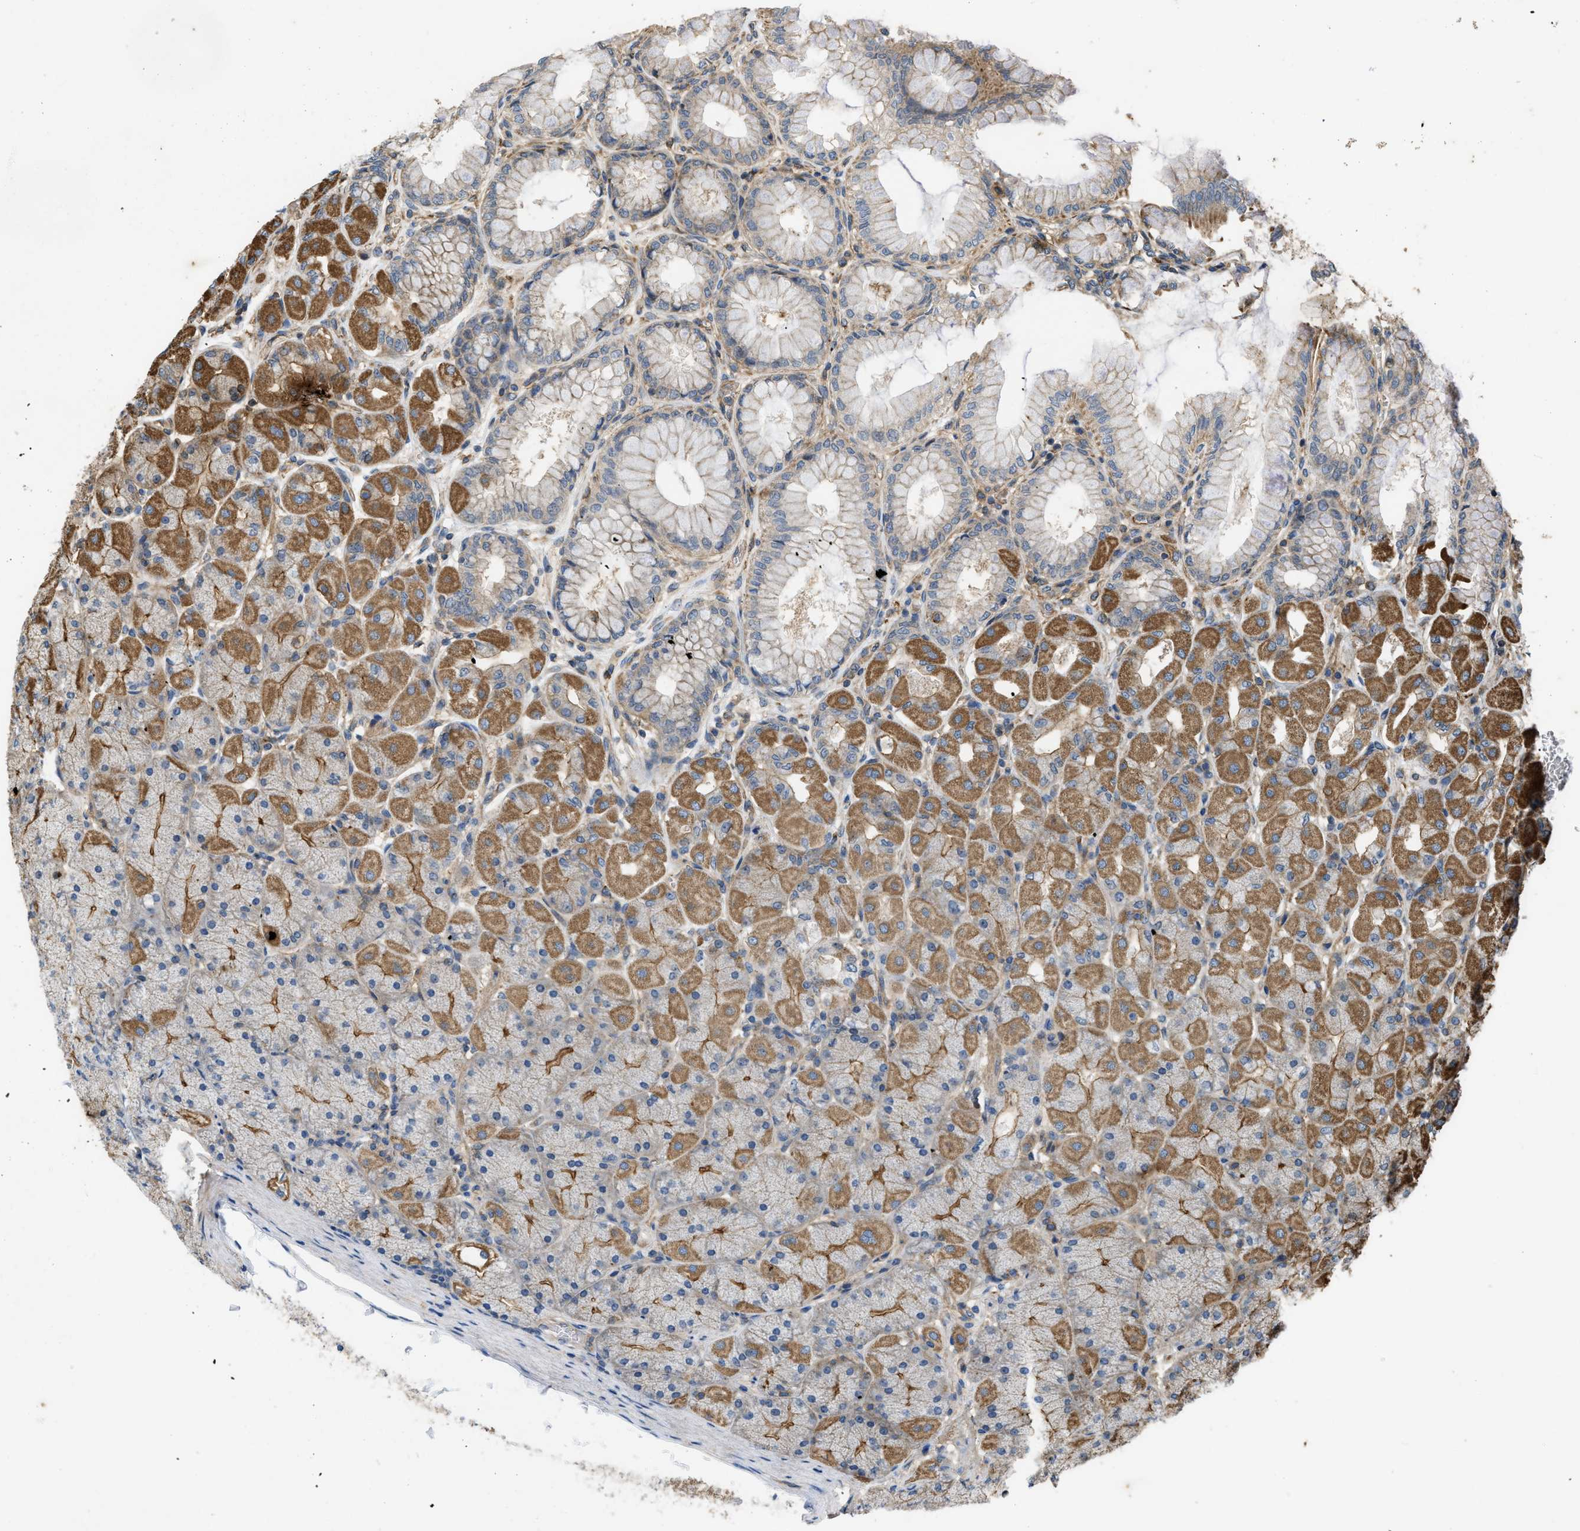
{"staining": {"intensity": "moderate", "quantity": ">75%", "location": "cytoplasmic/membranous"}, "tissue": "stomach", "cell_type": "Glandular cells", "image_type": "normal", "snomed": [{"axis": "morphology", "description": "Normal tissue, NOS"}, {"axis": "topography", "description": "Stomach, upper"}], "caption": "Immunohistochemistry micrograph of benign stomach: stomach stained using immunohistochemistry reveals medium levels of moderate protein expression localized specifically in the cytoplasmic/membranous of glandular cells, appearing as a cytoplasmic/membranous brown color.", "gene": "GNB4", "patient": {"sex": "female", "age": 56}}